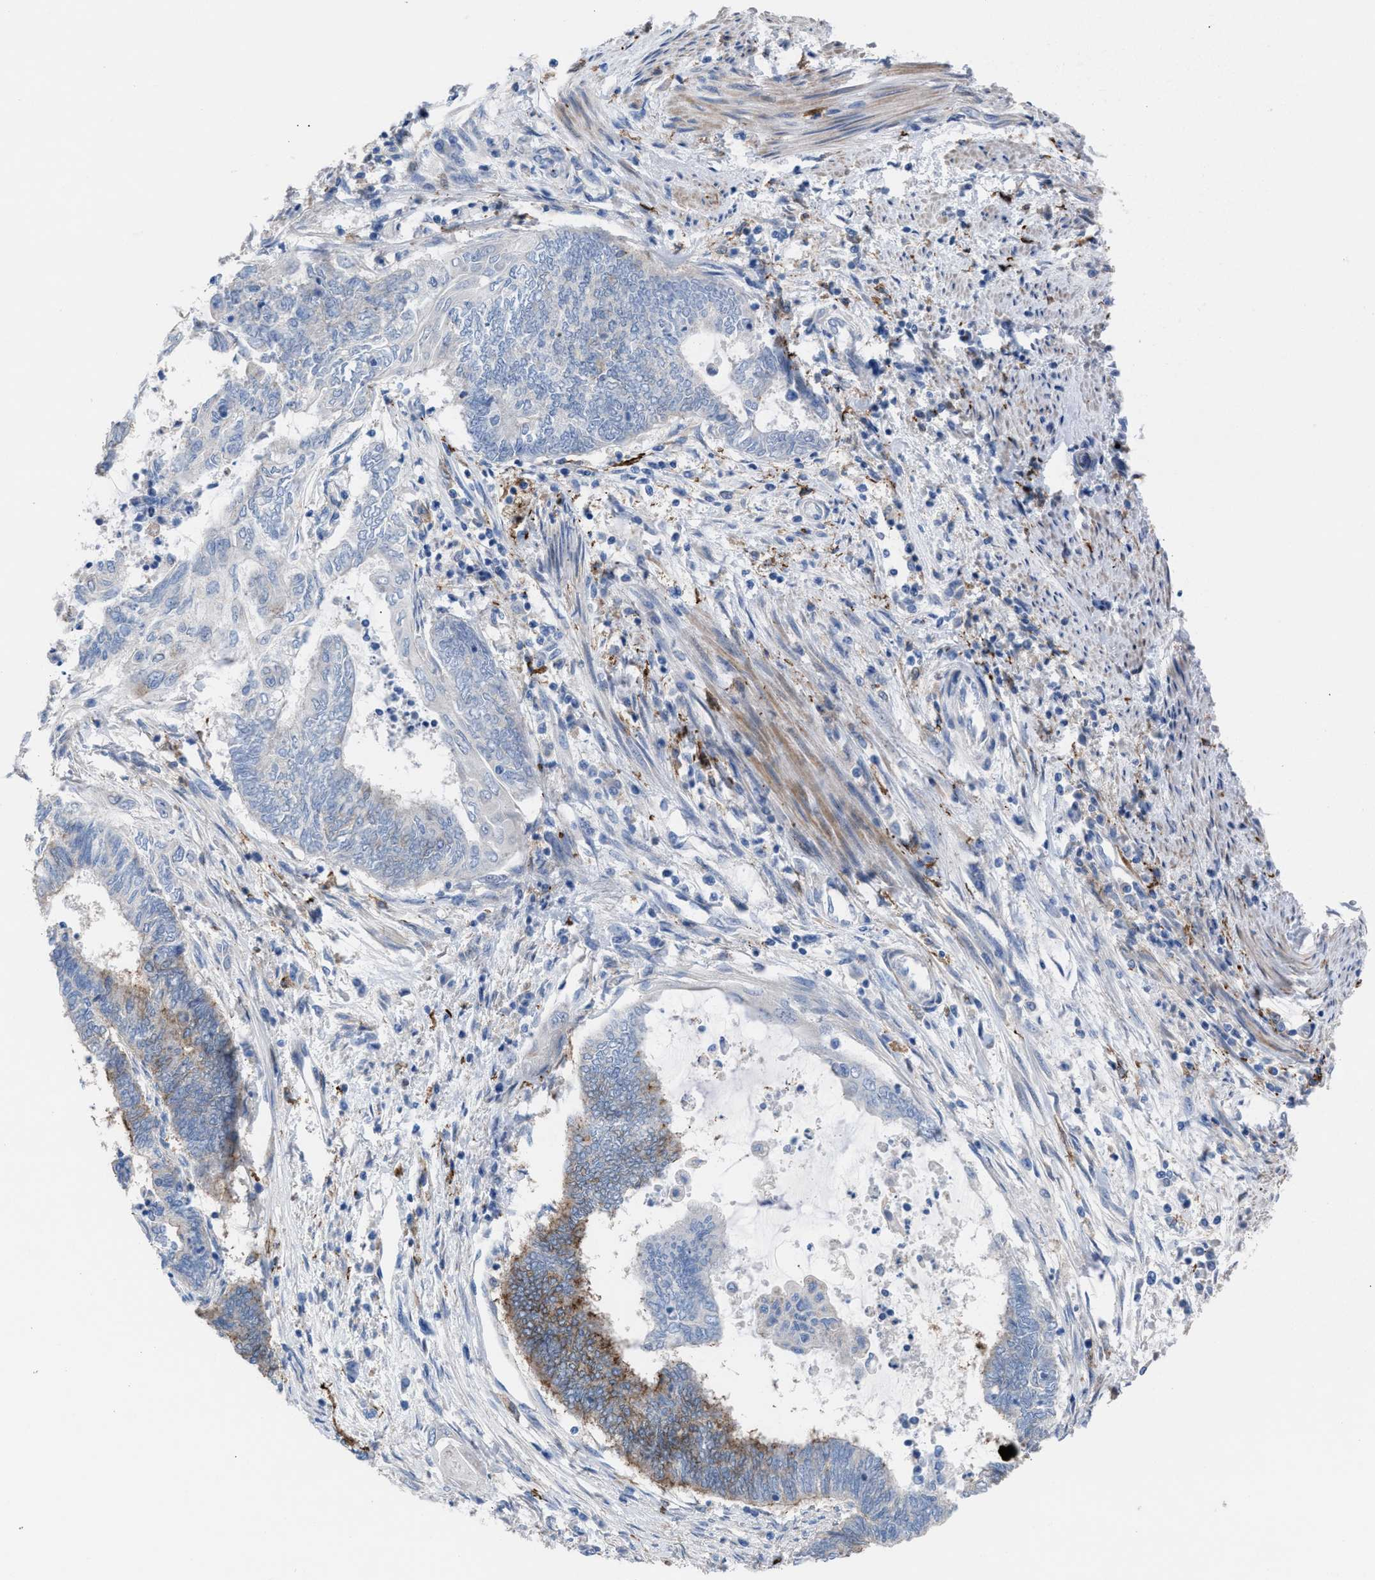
{"staining": {"intensity": "weak", "quantity": "<25%", "location": "cytoplasmic/membranous"}, "tissue": "endometrial cancer", "cell_type": "Tumor cells", "image_type": "cancer", "snomed": [{"axis": "morphology", "description": "Adenocarcinoma, NOS"}, {"axis": "topography", "description": "Uterus"}, {"axis": "topography", "description": "Endometrium"}], "caption": "Human endometrial cancer (adenocarcinoma) stained for a protein using immunohistochemistry exhibits no staining in tumor cells.", "gene": "SLC47A1", "patient": {"sex": "female", "age": 70}}